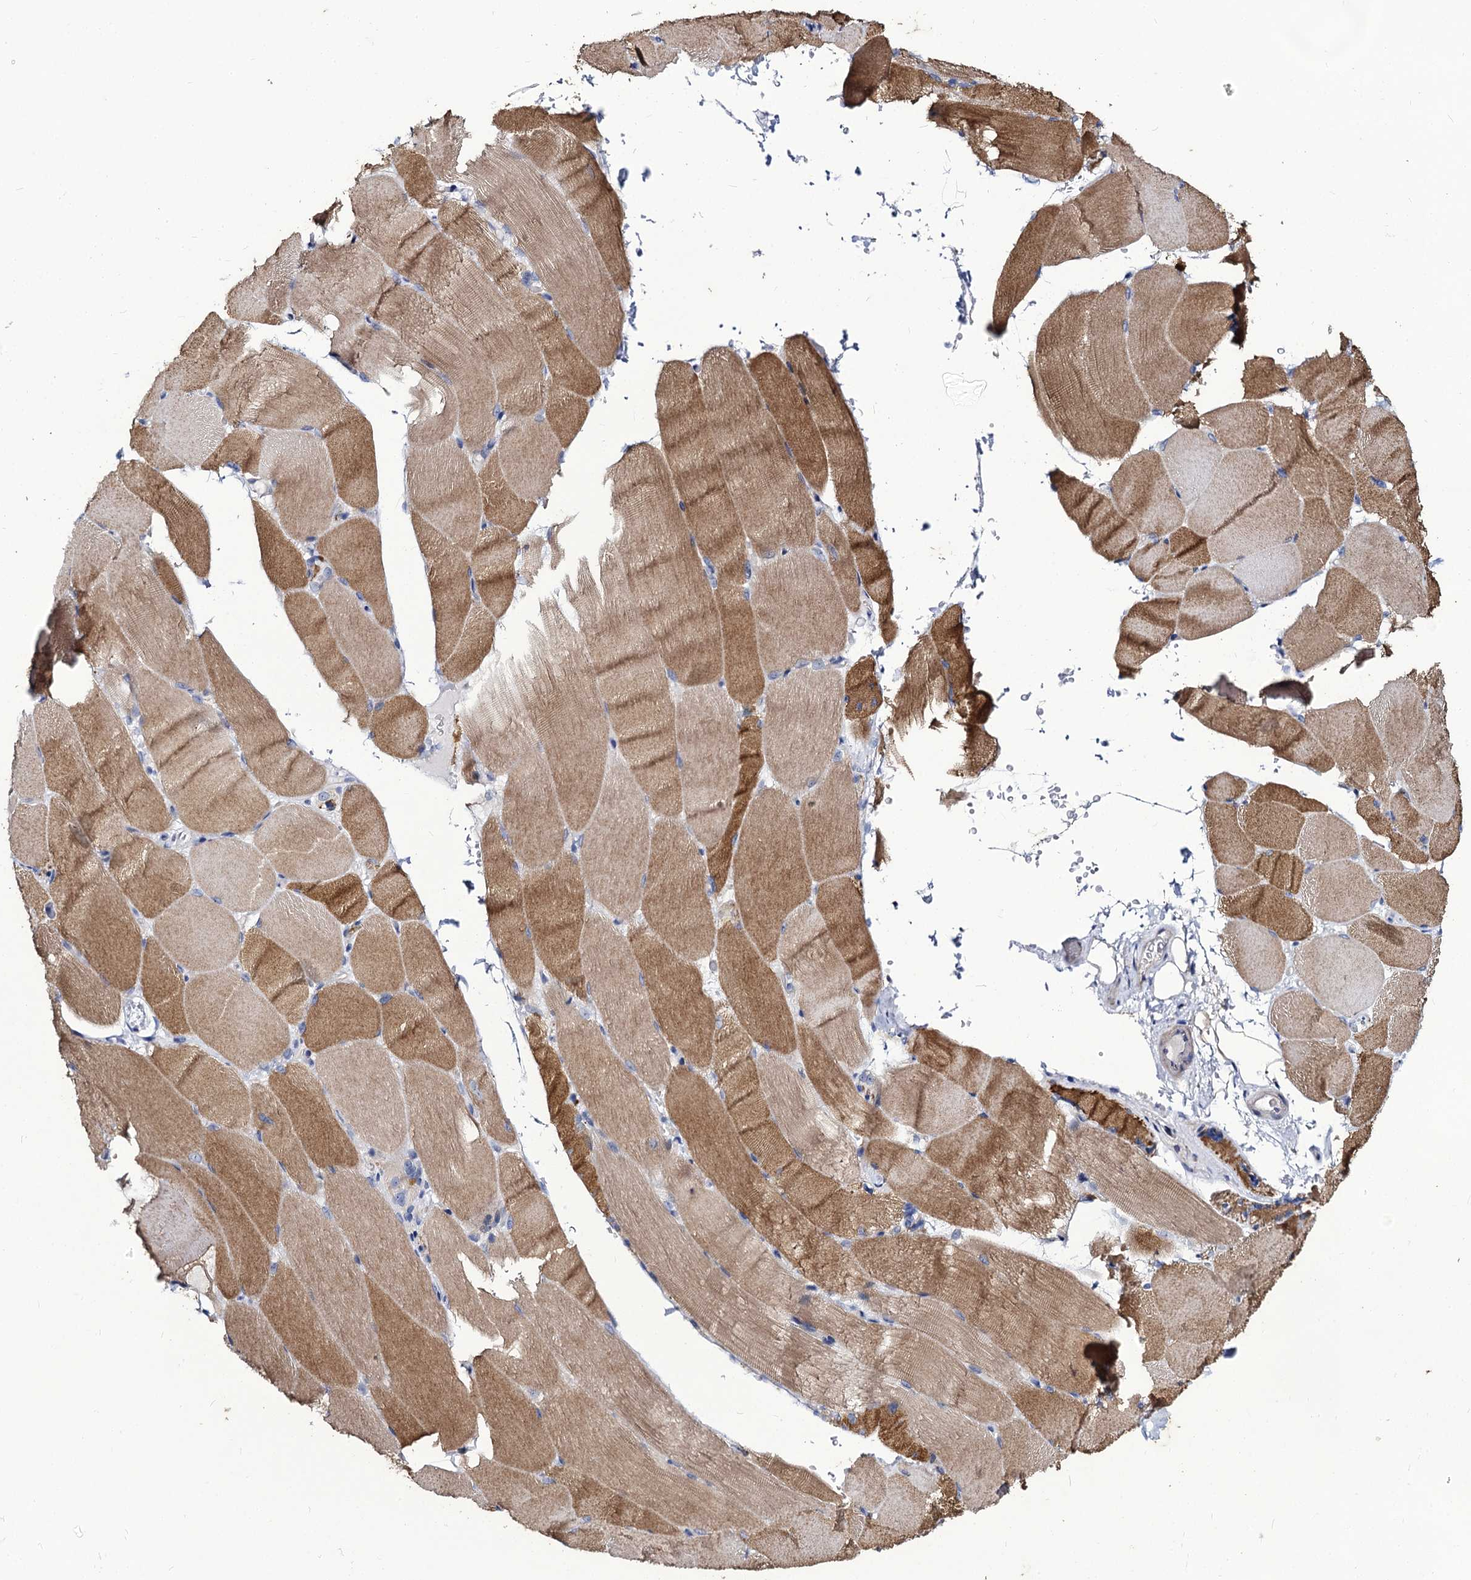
{"staining": {"intensity": "moderate", "quantity": ">75%", "location": "cytoplasmic/membranous"}, "tissue": "skeletal muscle", "cell_type": "Myocytes", "image_type": "normal", "snomed": [{"axis": "morphology", "description": "Normal tissue, NOS"}, {"axis": "topography", "description": "Skeletal muscle"}, {"axis": "topography", "description": "Parathyroid gland"}], "caption": "IHC photomicrograph of unremarkable human skeletal muscle stained for a protein (brown), which demonstrates medium levels of moderate cytoplasmic/membranous positivity in approximately >75% of myocytes.", "gene": "PANX2", "patient": {"sex": "female", "age": 37}}